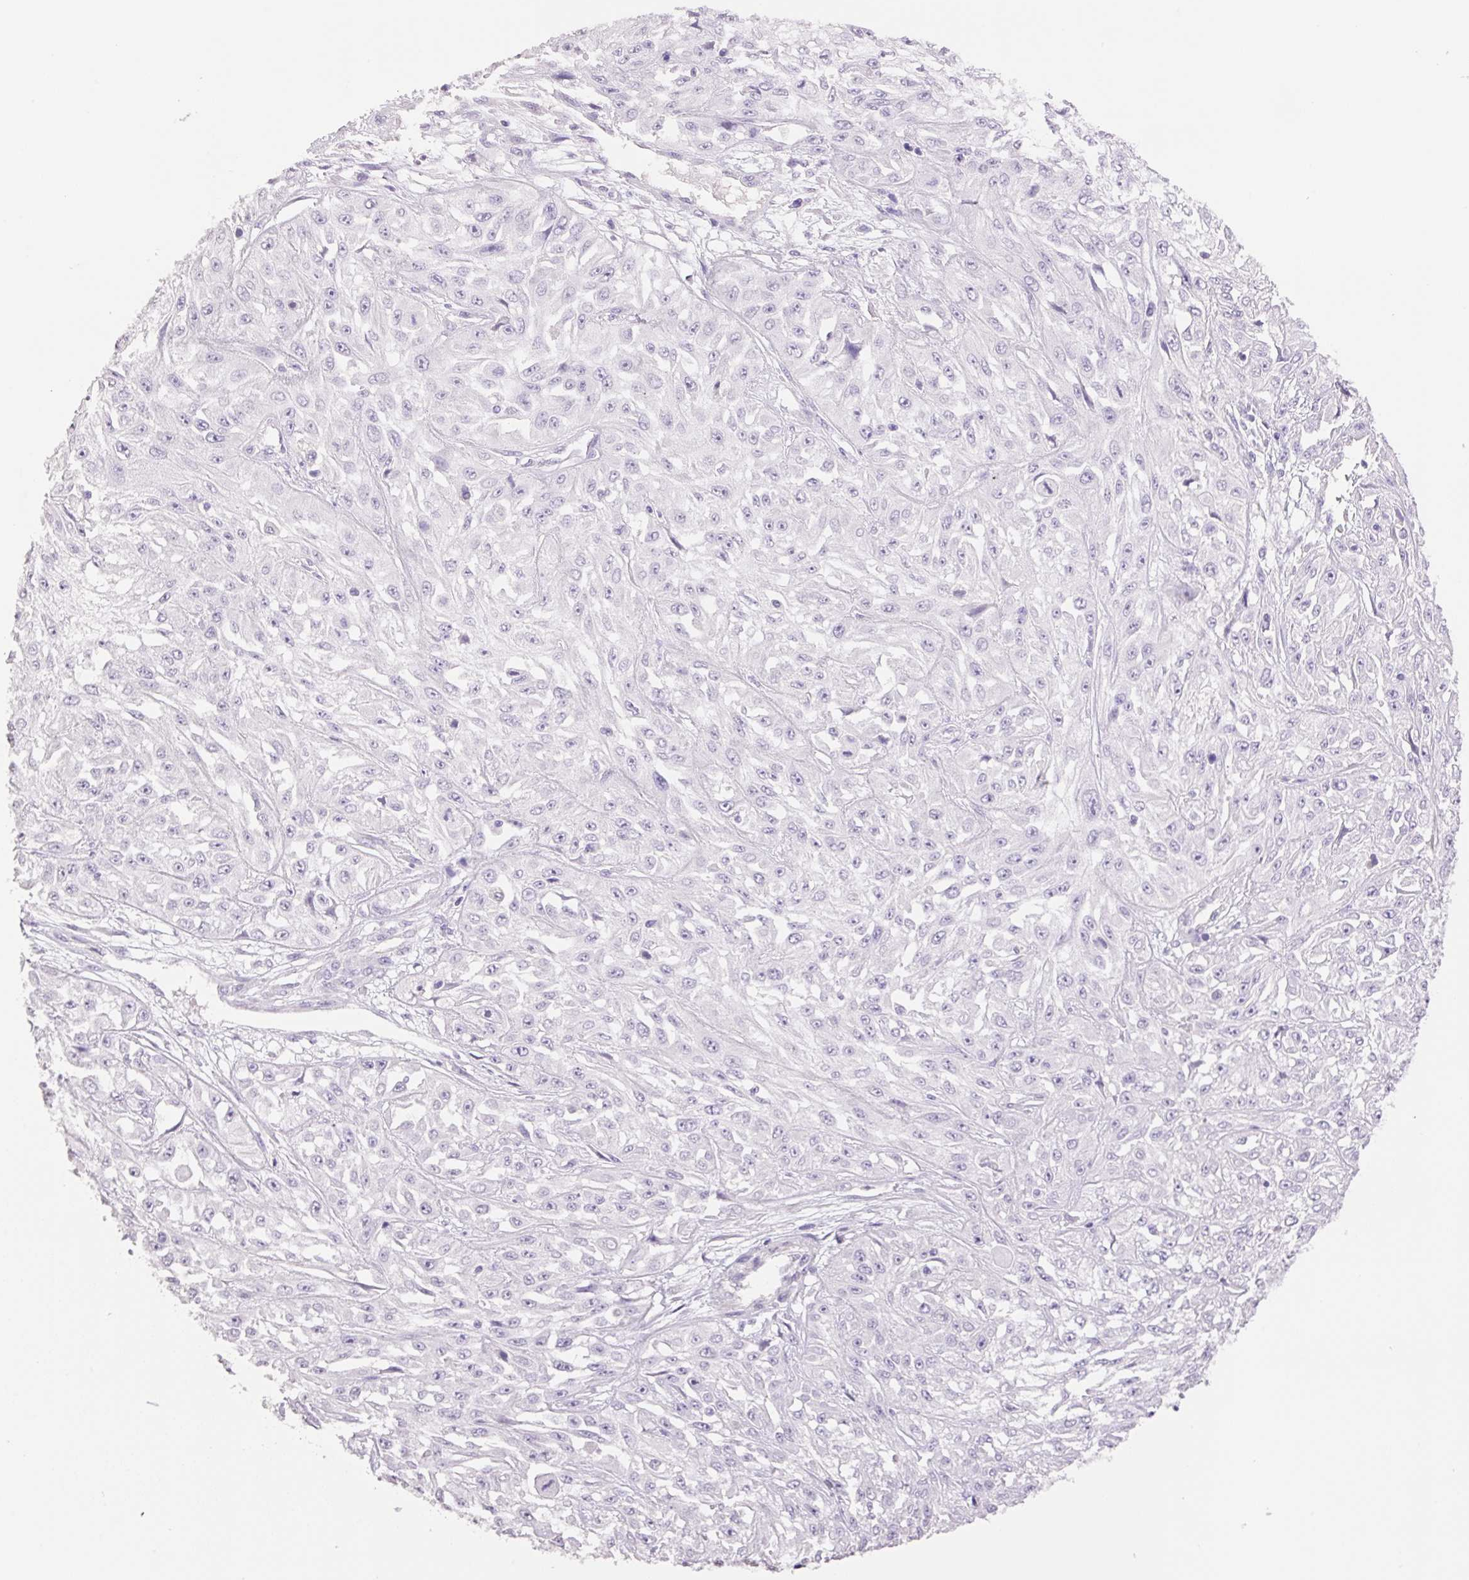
{"staining": {"intensity": "negative", "quantity": "none", "location": "none"}, "tissue": "skin cancer", "cell_type": "Tumor cells", "image_type": "cancer", "snomed": [{"axis": "morphology", "description": "Squamous cell carcinoma, NOS"}, {"axis": "morphology", "description": "Squamous cell carcinoma, metastatic, NOS"}, {"axis": "topography", "description": "Skin"}, {"axis": "topography", "description": "Lymph node"}], "caption": "Immunohistochemistry (IHC) of skin cancer (metastatic squamous cell carcinoma) exhibits no positivity in tumor cells.", "gene": "HCRTR2", "patient": {"sex": "male", "age": 75}}